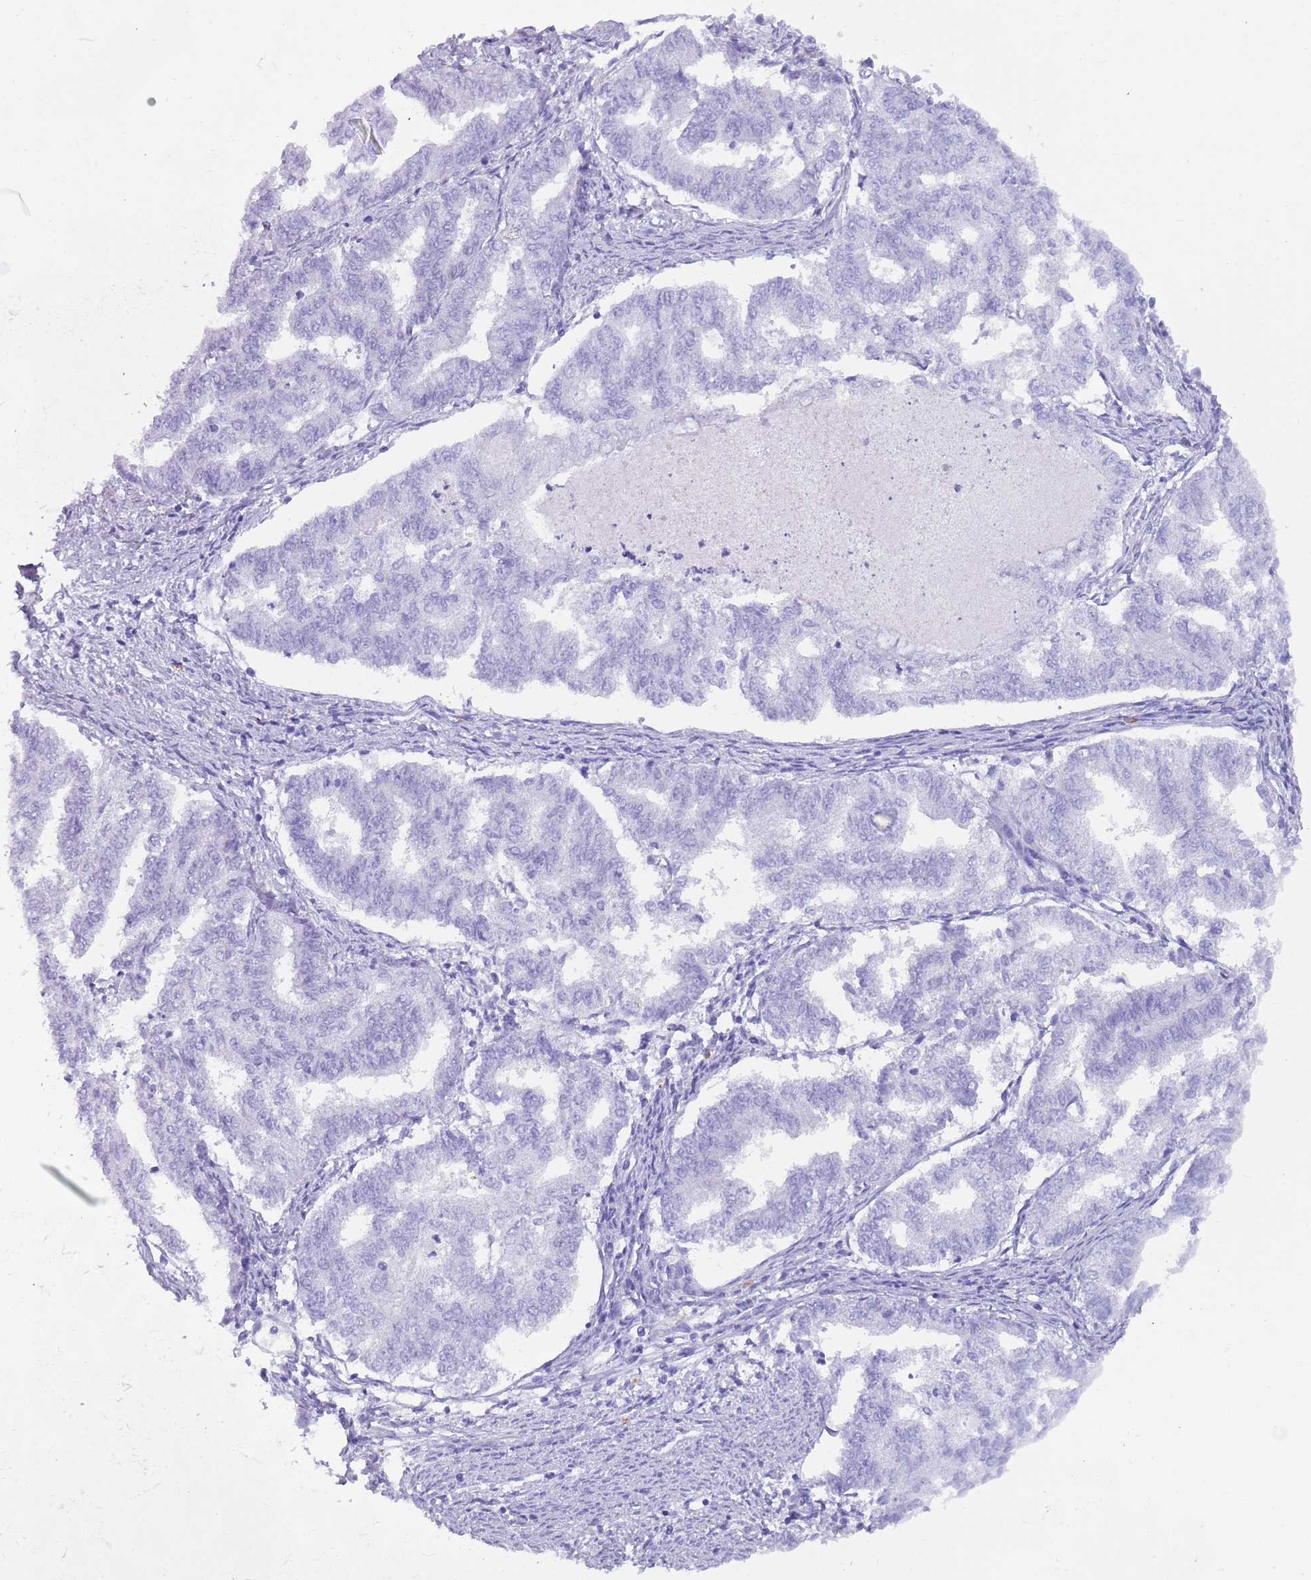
{"staining": {"intensity": "negative", "quantity": "none", "location": "none"}, "tissue": "endometrial cancer", "cell_type": "Tumor cells", "image_type": "cancer", "snomed": [{"axis": "morphology", "description": "Adenocarcinoma, NOS"}, {"axis": "topography", "description": "Endometrium"}], "caption": "Immunohistochemistry (IHC) of adenocarcinoma (endometrial) shows no positivity in tumor cells.", "gene": "MYADML2", "patient": {"sex": "female", "age": 79}}